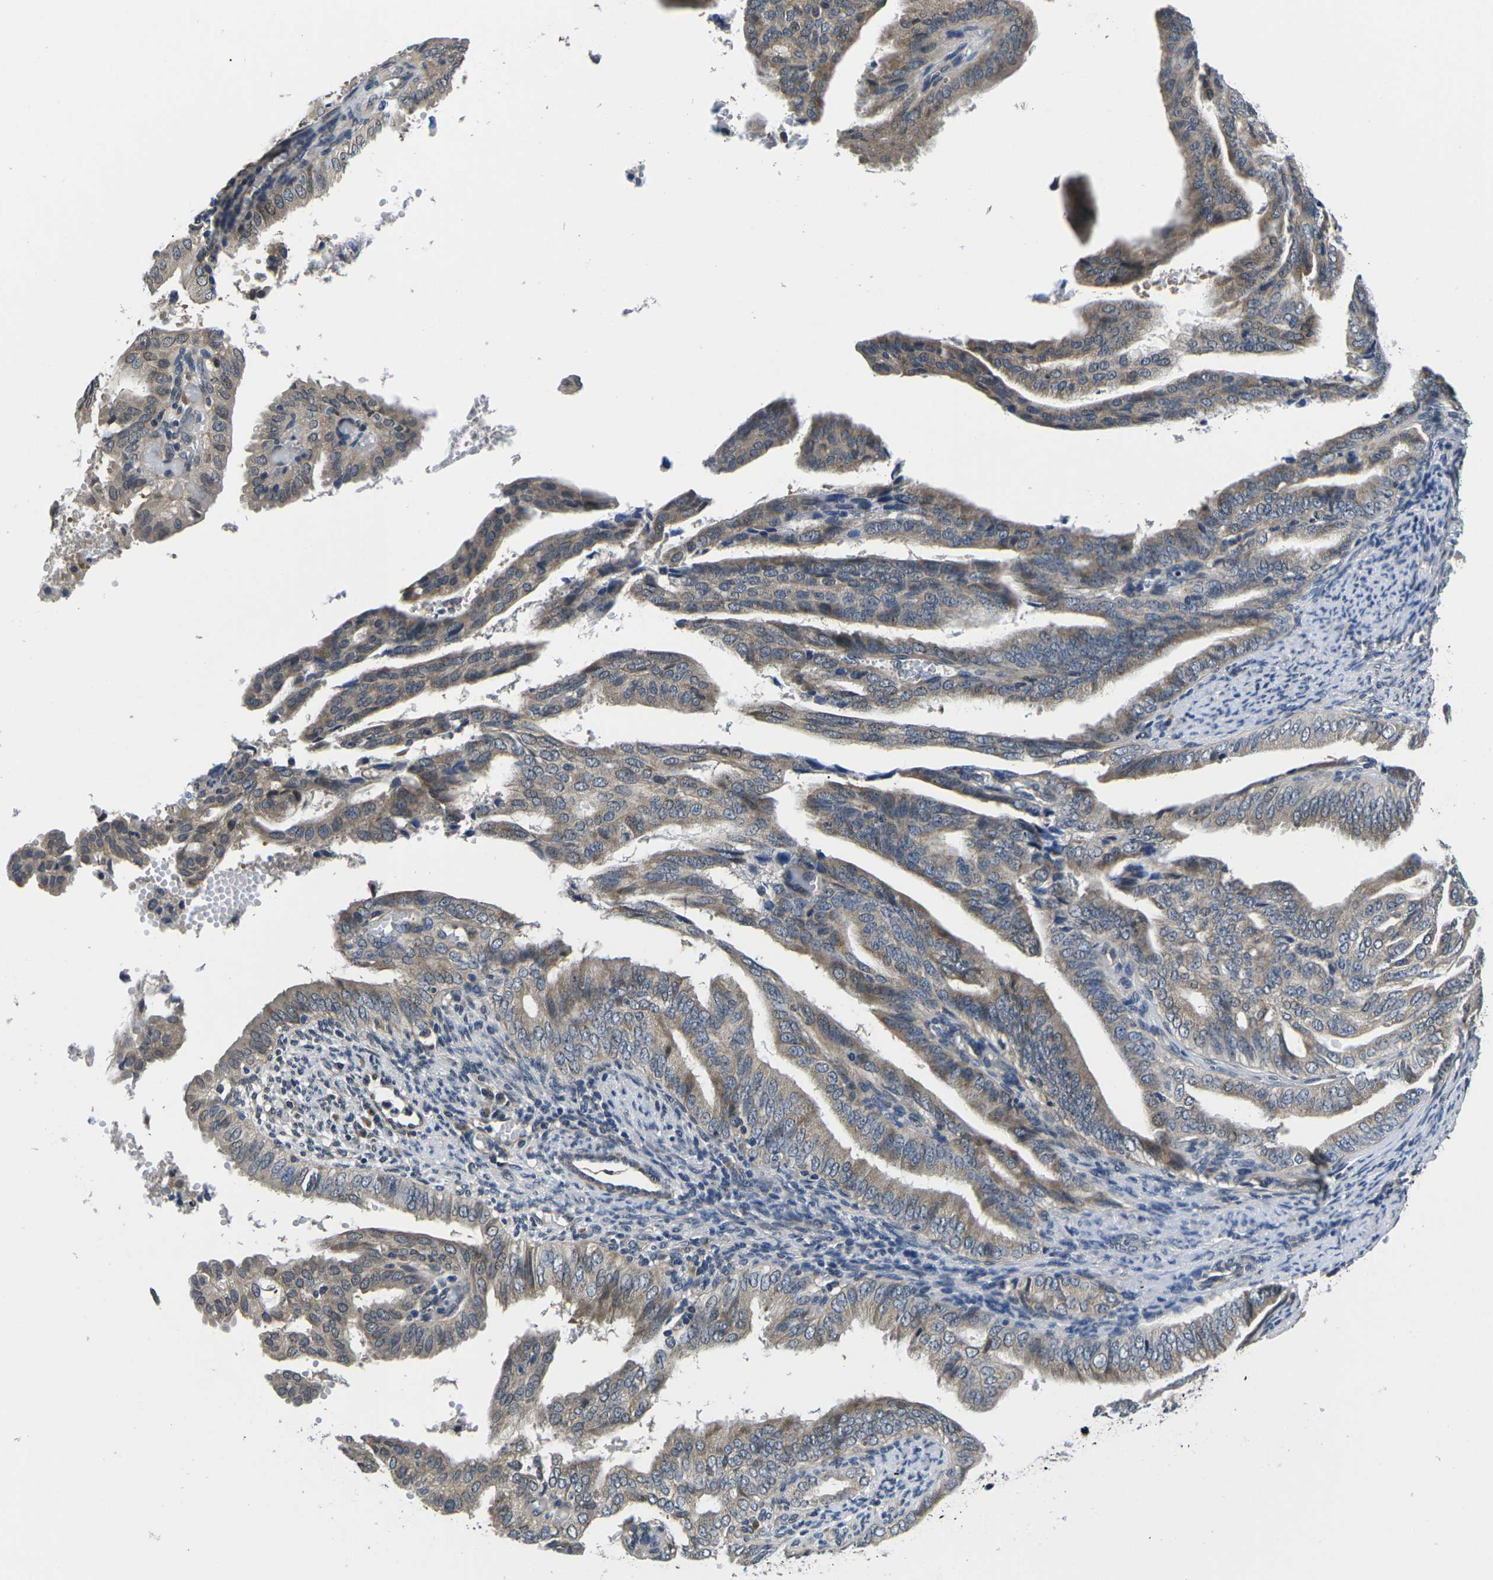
{"staining": {"intensity": "weak", "quantity": ">75%", "location": "cytoplasmic/membranous"}, "tissue": "endometrial cancer", "cell_type": "Tumor cells", "image_type": "cancer", "snomed": [{"axis": "morphology", "description": "Adenocarcinoma, NOS"}, {"axis": "topography", "description": "Endometrium"}], "caption": "A high-resolution histopathology image shows immunohistochemistry staining of adenocarcinoma (endometrial), which shows weak cytoplasmic/membranous expression in about >75% of tumor cells.", "gene": "SNX10", "patient": {"sex": "female", "age": 58}}